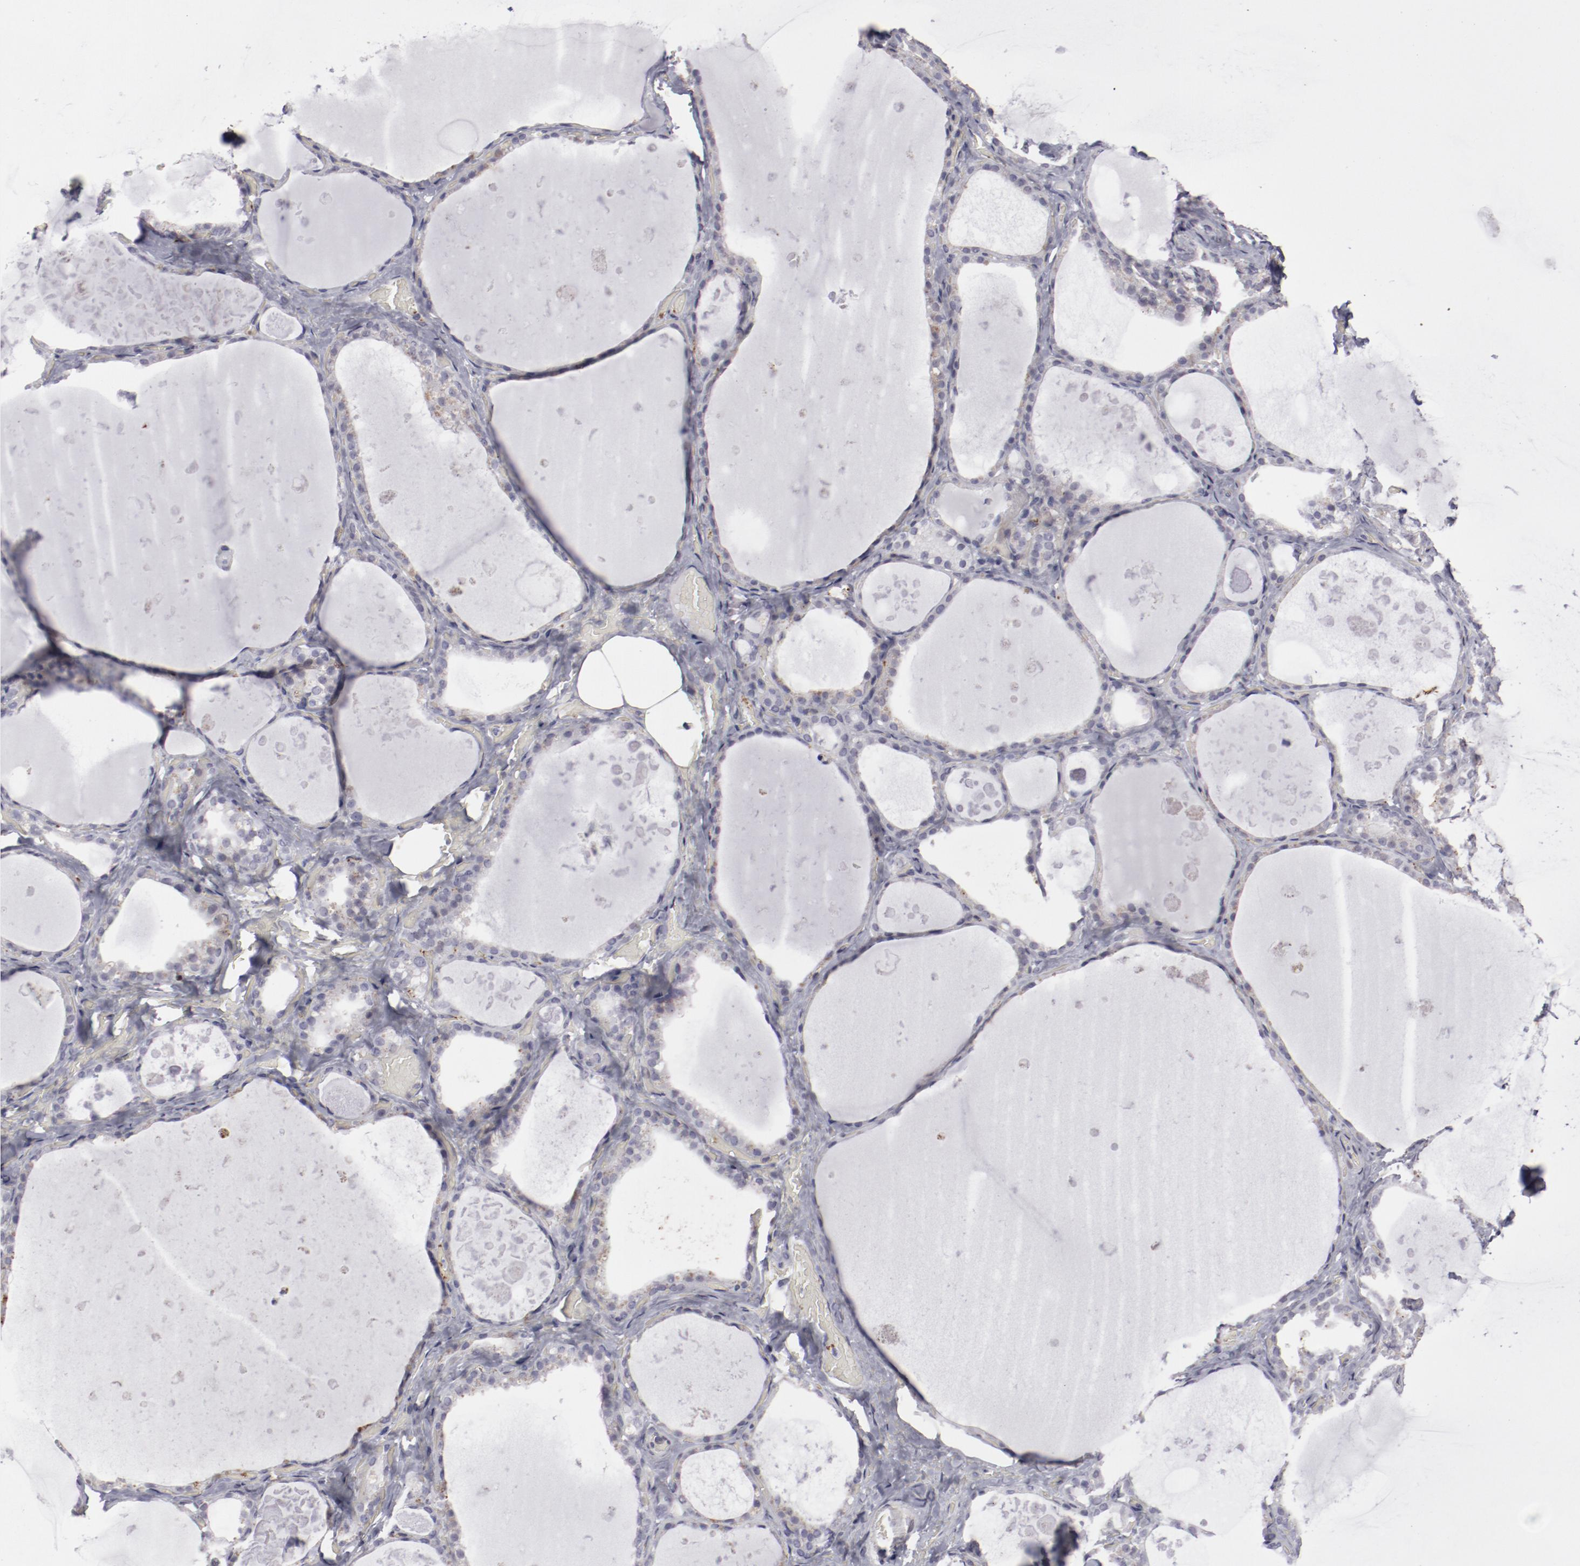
{"staining": {"intensity": "negative", "quantity": "none", "location": "none"}, "tissue": "thyroid gland", "cell_type": "Glandular cells", "image_type": "normal", "snomed": [{"axis": "morphology", "description": "Normal tissue, NOS"}, {"axis": "topography", "description": "Thyroid gland"}], "caption": "IHC of benign thyroid gland displays no staining in glandular cells.", "gene": "LEF1", "patient": {"sex": "male", "age": 61}}